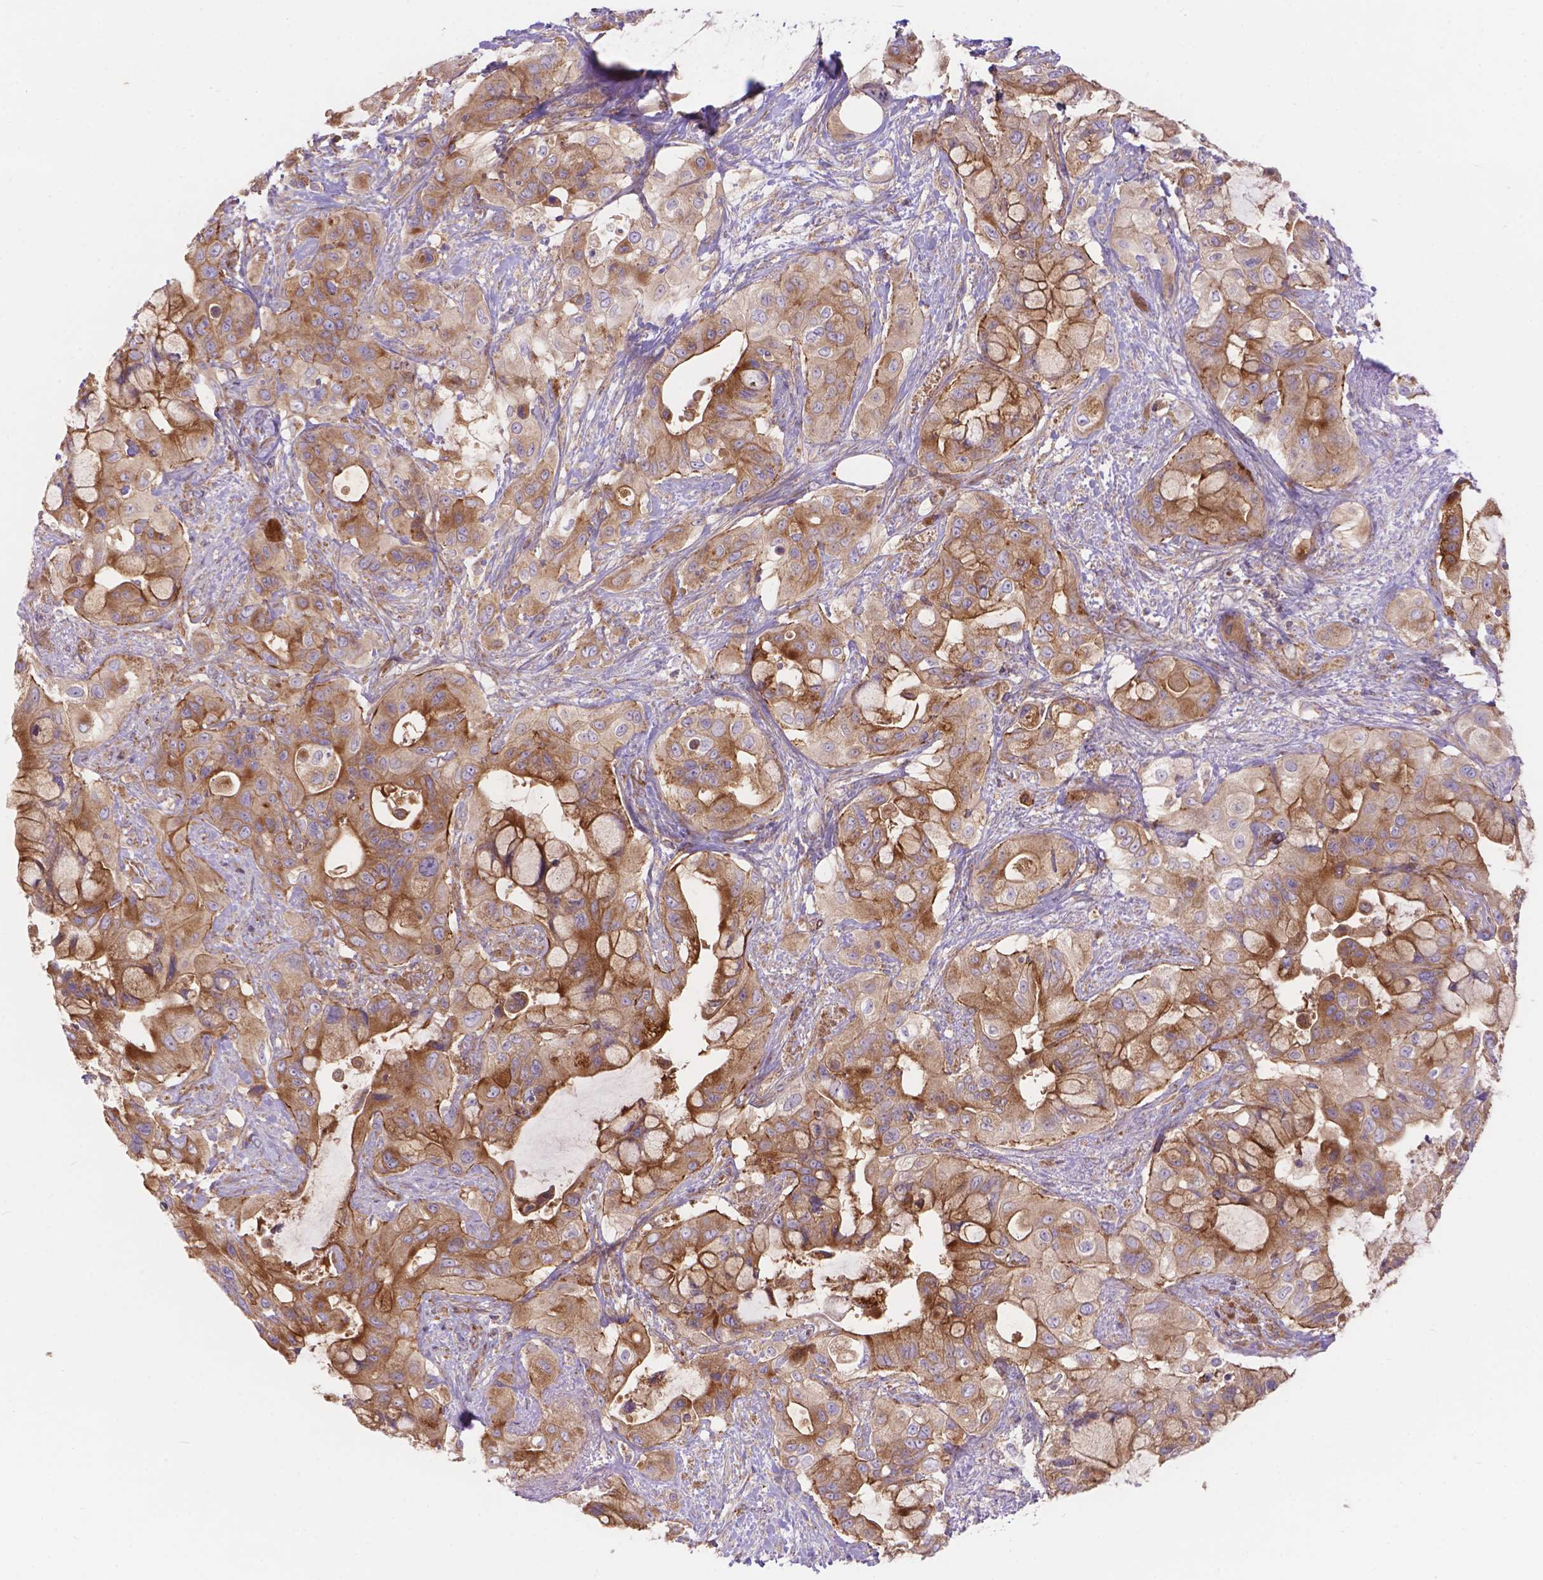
{"staining": {"intensity": "moderate", "quantity": ">75%", "location": "cytoplasmic/membranous"}, "tissue": "pancreatic cancer", "cell_type": "Tumor cells", "image_type": "cancer", "snomed": [{"axis": "morphology", "description": "Adenocarcinoma, NOS"}, {"axis": "topography", "description": "Pancreas"}], "caption": "Immunohistochemistry (IHC) (DAB (3,3'-diaminobenzidine)) staining of human pancreatic cancer shows moderate cytoplasmic/membranous protein positivity in approximately >75% of tumor cells.", "gene": "AK3", "patient": {"sex": "male", "age": 71}}